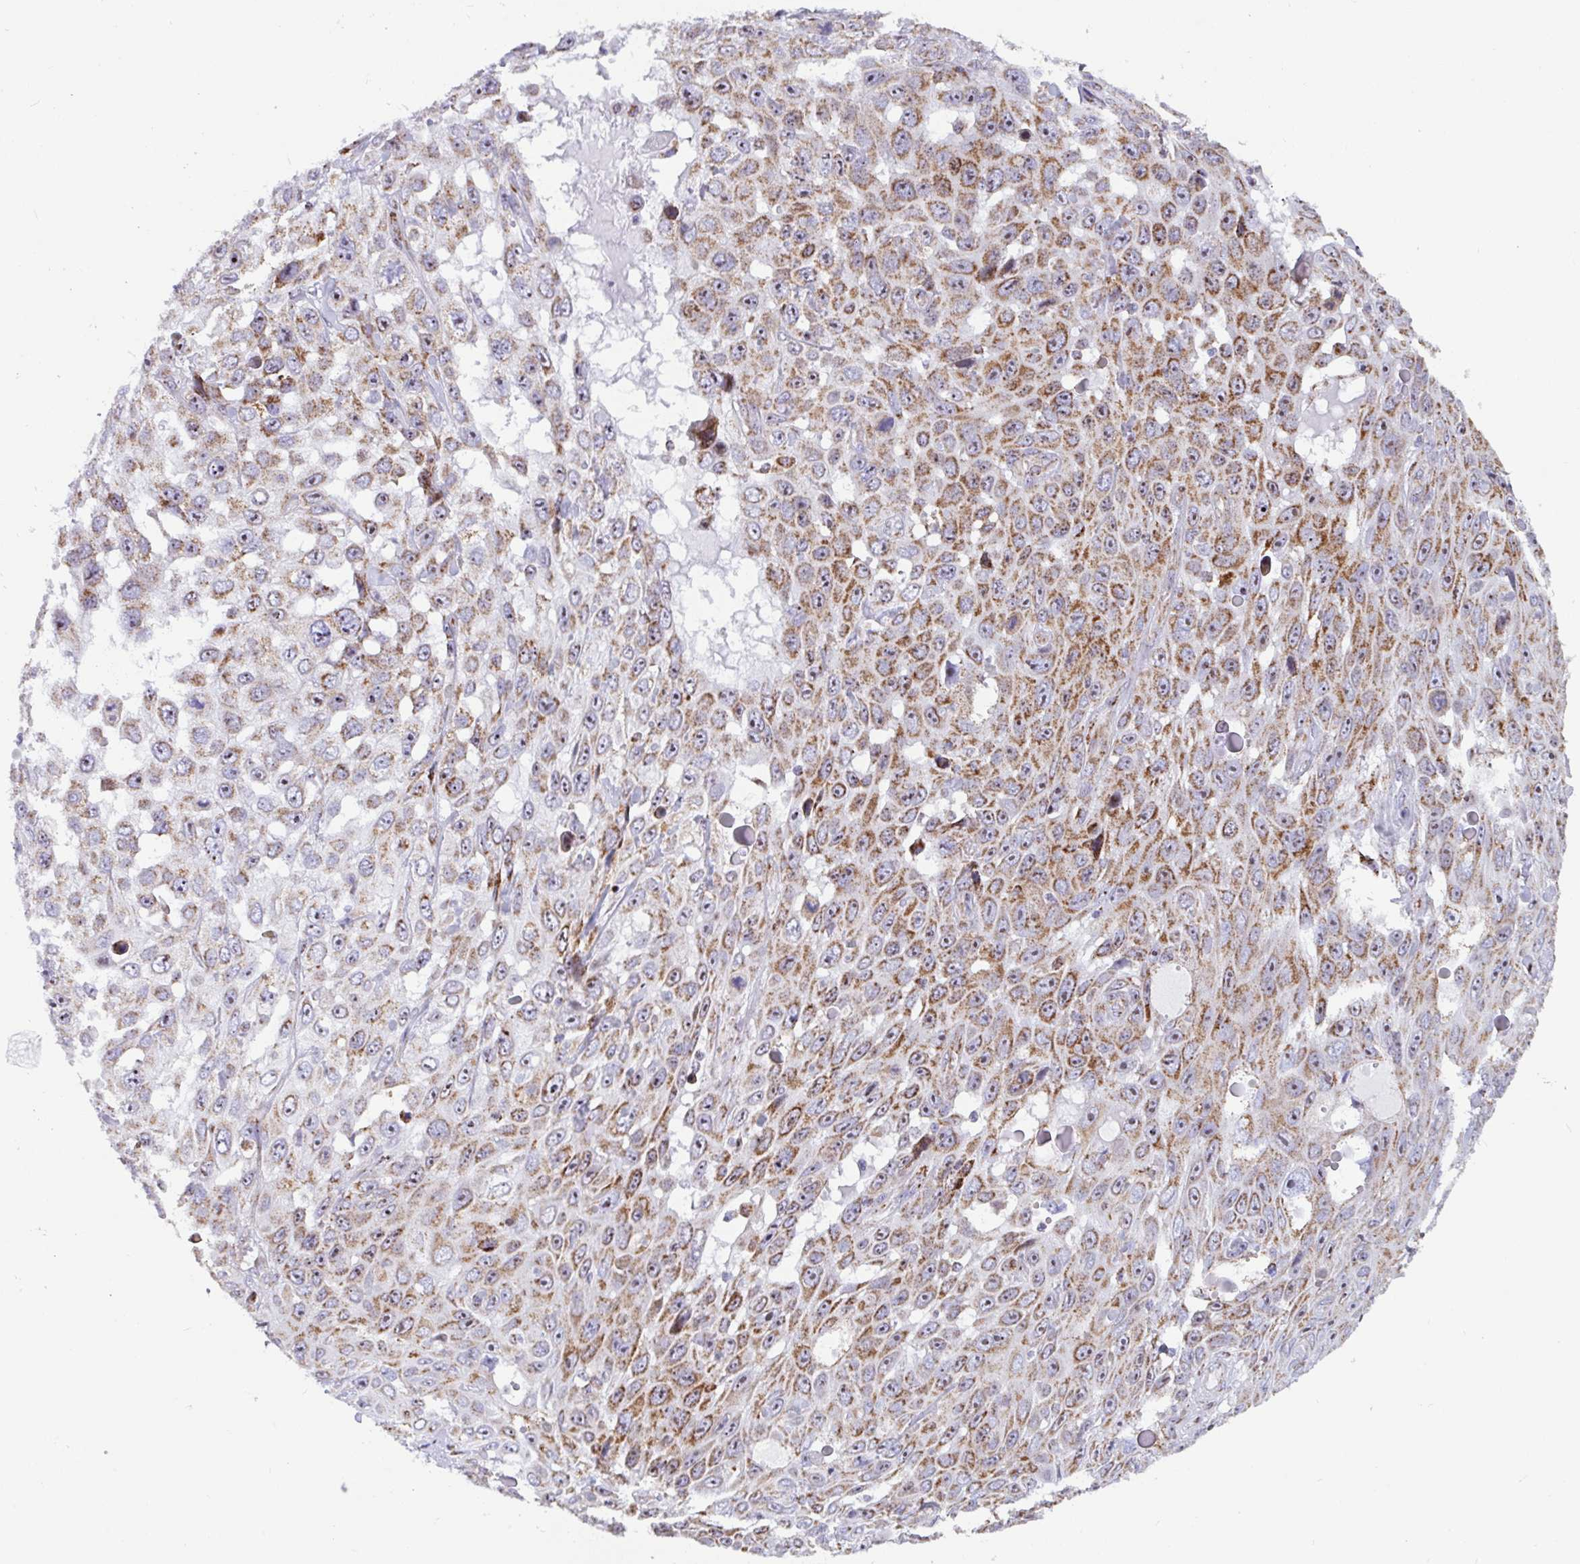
{"staining": {"intensity": "moderate", "quantity": ">75%", "location": "cytoplasmic/membranous"}, "tissue": "skin cancer", "cell_type": "Tumor cells", "image_type": "cancer", "snomed": [{"axis": "morphology", "description": "Squamous cell carcinoma, NOS"}, {"axis": "topography", "description": "Skin"}], "caption": "High-magnification brightfield microscopy of skin cancer (squamous cell carcinoma) stained with DAB (brown) and counterstained with hematoxylin (blue). tumor cells exhibit moderate cytoplasmic/membranous positivity is present in about>75% of cells.", "gene": "ATP5MJ", "patient": {"sex": "male", "age": 82}}